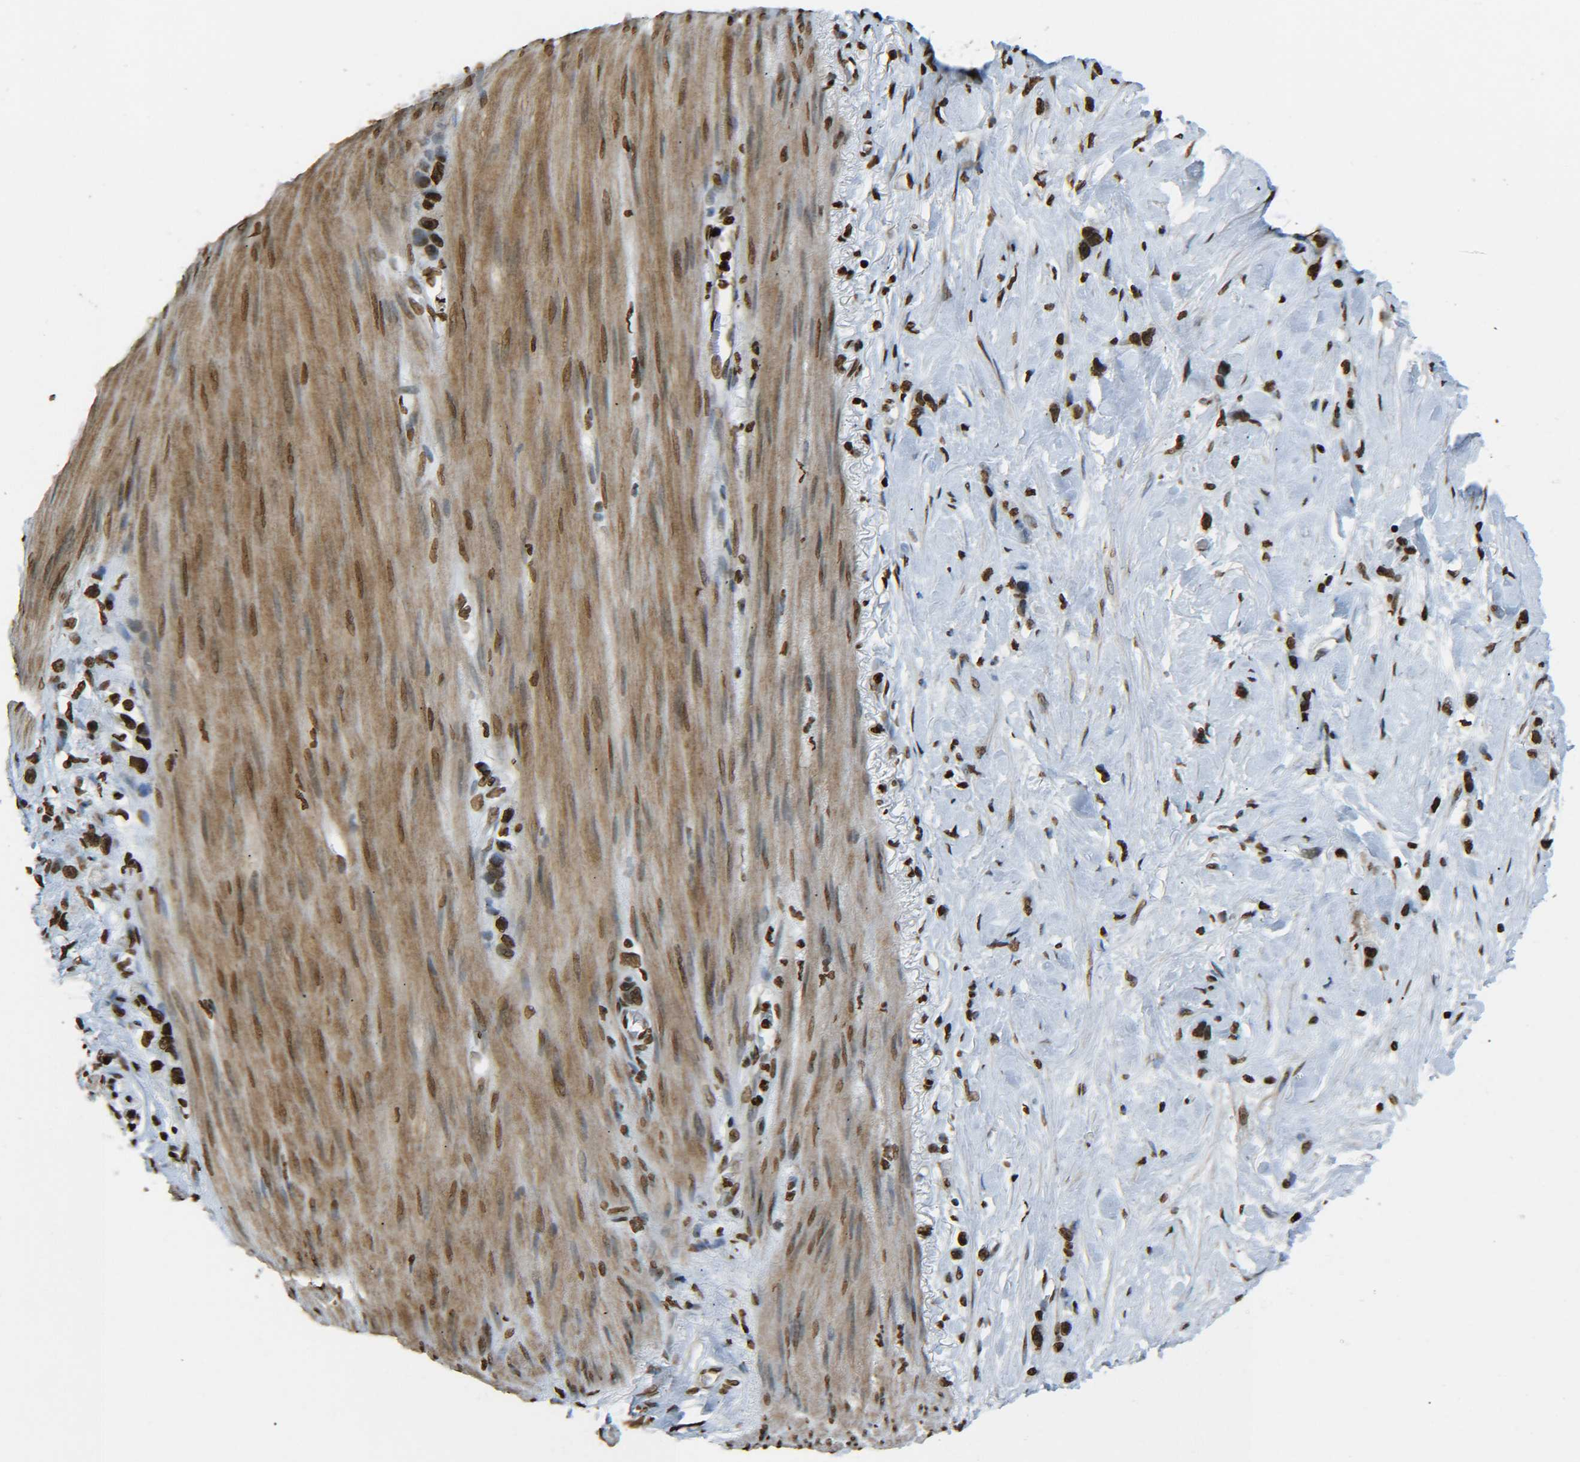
{"staining": {"intensity": "strong", "quantity": ">75%", "location": "nuclear"}, "tissue": "stomach cancer", "cell_type": "Tumor cells", "image_type": "cancer", "snomed": [{"axis": "morphology", "description": "Normal tissue, NOS"}, {"axis": "morphology", "description": "Adenocarcinoma, NOS"}, {"axis": "morphology", "description": "Adenocarcinoma, High grade"}, {"axis": "topography", "description": "Stomach, upper"}, {"axis": "topography", "description": "Stomach"}], "caption": "This is an image of immunohistochemistry (IHC) staining of stomach adenocarcinoma, which shows strong expression in the nuclear of tumor cells.", "gene": "H4C16", "patient": {"sex": "female", "age": 65}}